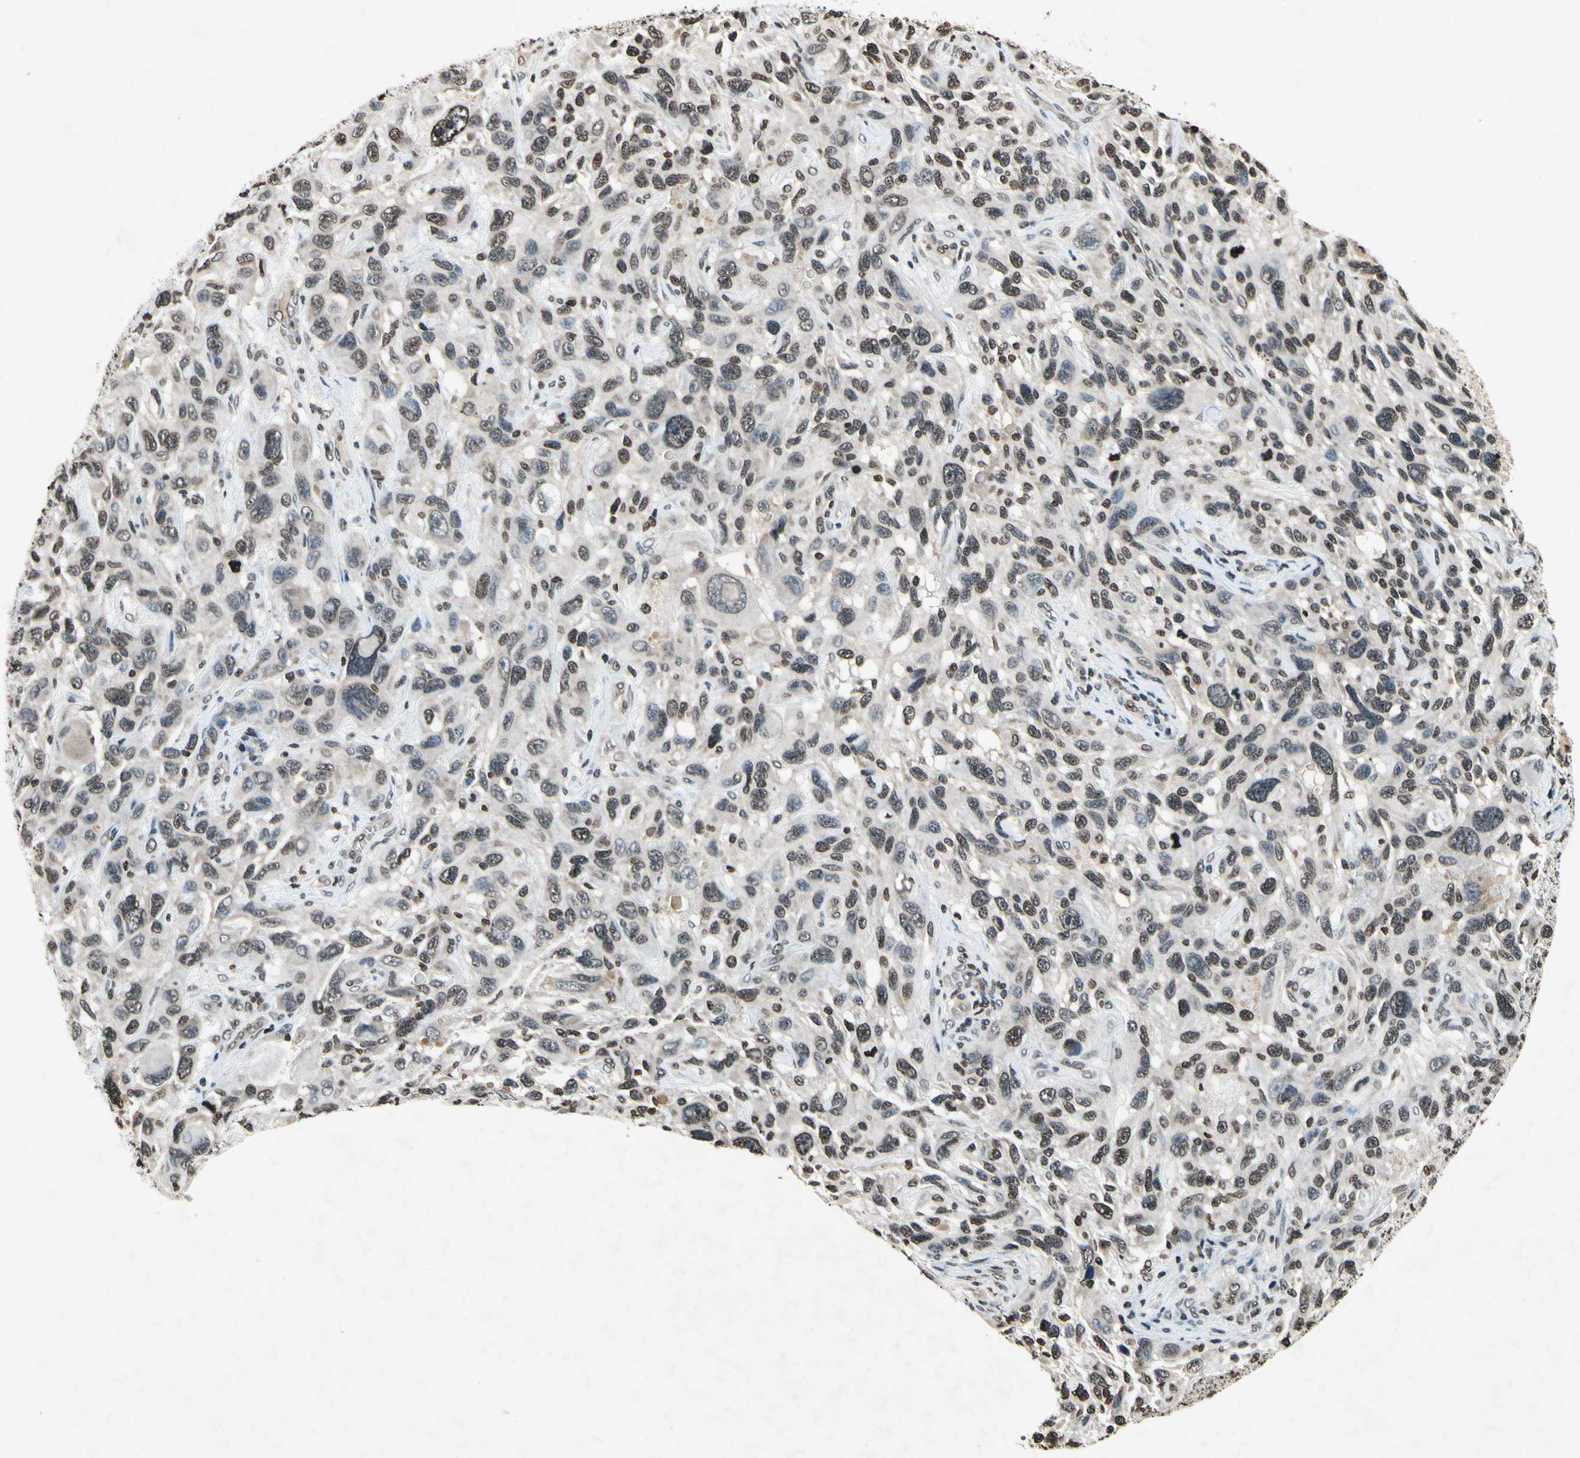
{"staining": {"intensity": "weak", "quantity": "25%-75%", "location": "nuclear"}, "tissue": "melanoma", "cell_type": "Tumor cells", "image_type": "cancer", "snomed": [{"axis": "morphology", "description": "Malignant melanoma, NOS"}, {"axis": "topography", "description": "Skin"}], "caption": "Immunohistochemical staining of malignant melanoma reveals low levels of weak nuclear expression in about 25%-75% of tumor cells. (brown staining indicates protein expression, while blue staining denotes nuclei).", "gene": "HOXB3", "patient": {"sex": "male", "age": 53}}